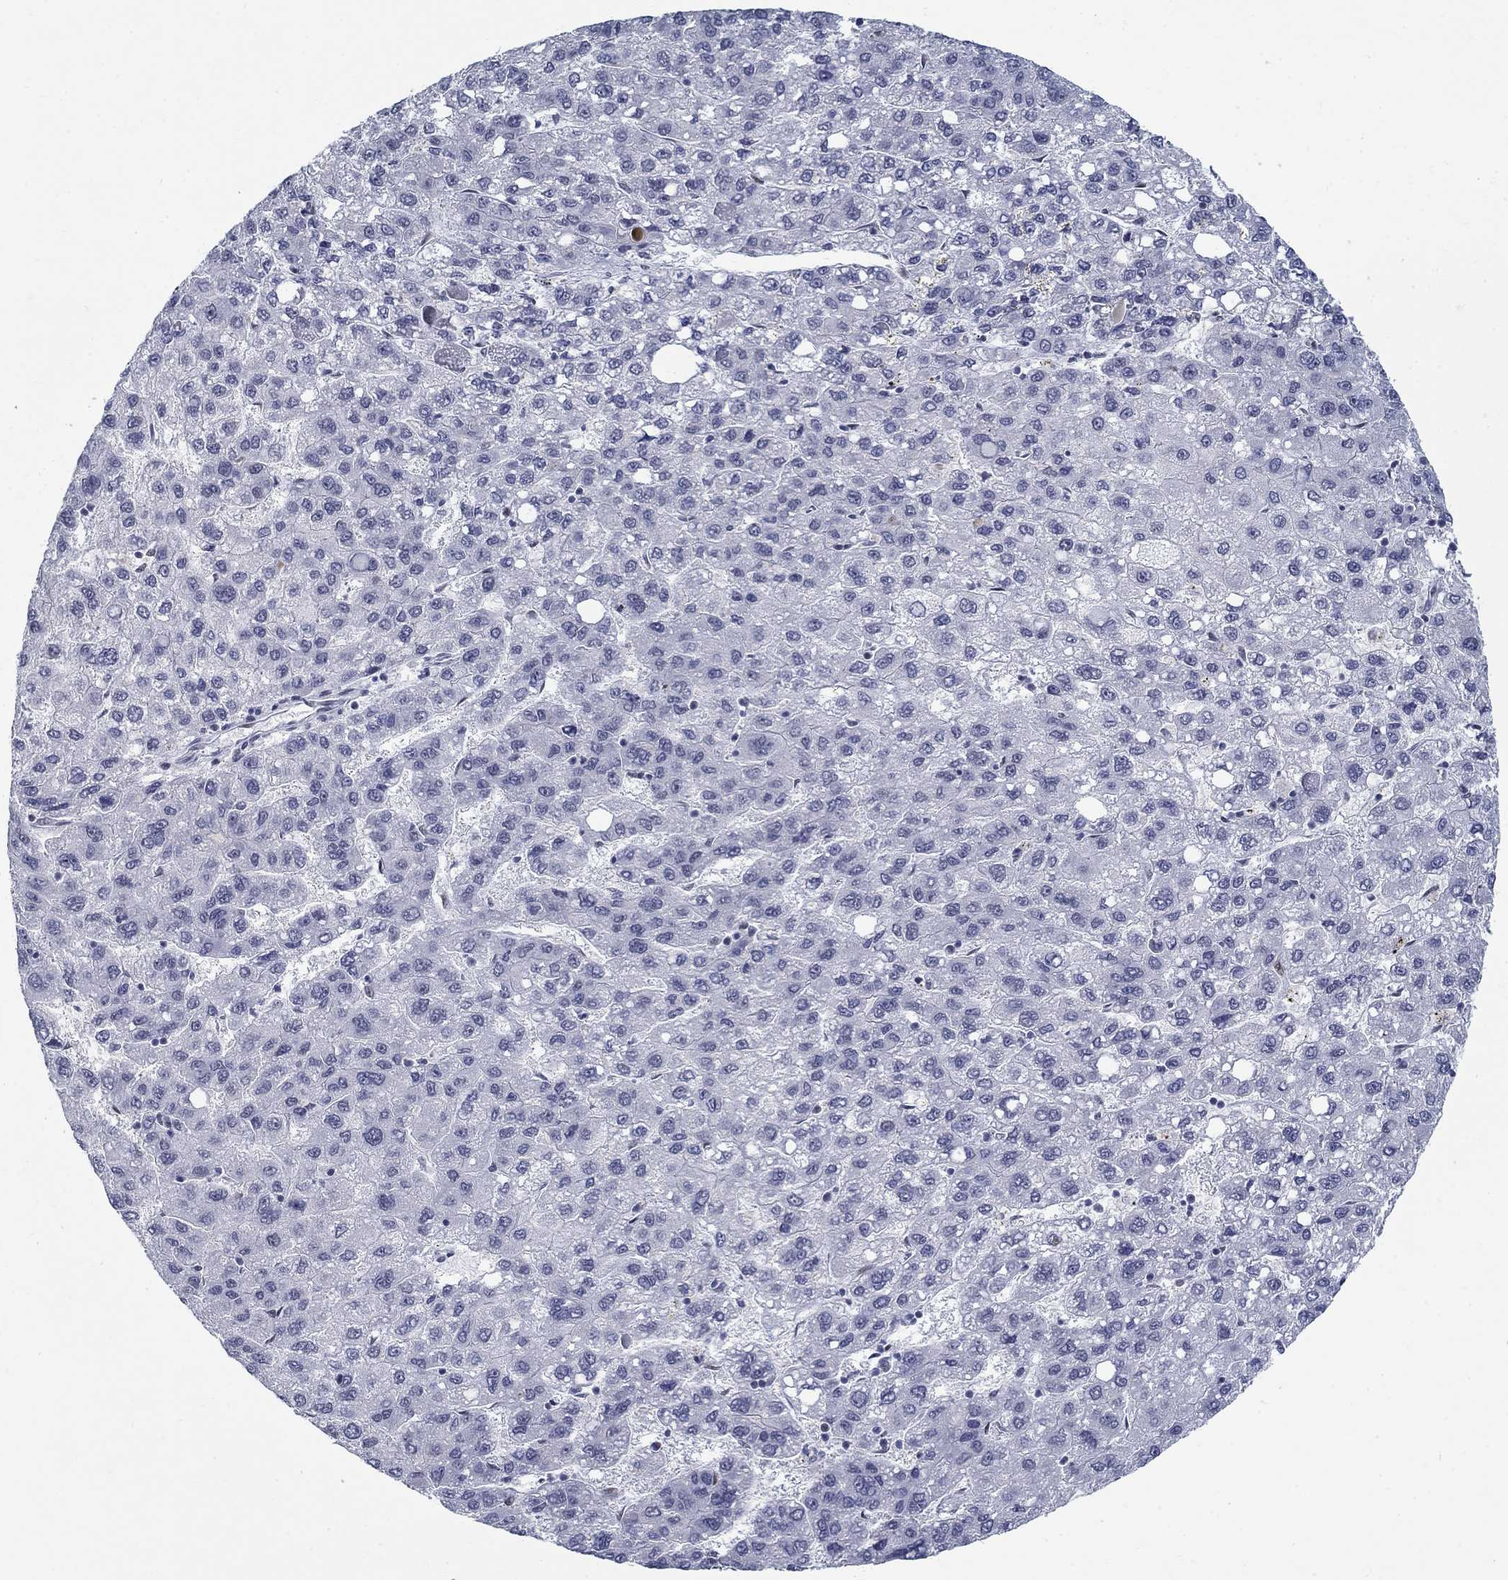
{"staining": {"intensity": "negative", "quantity": "none", "location": "none"}, "tissue": "liver cancer", "cell_type": "Tumor cells", "image_type": "cancer", "snomed": [{"axis": "morphology", "description": "Carcinoma, Hepatocellular, NOS"}, {"axis": "topography", "description": "Liver"}], "caption": "This photomicrograph is of liver cancer (hepatocellular carcinoma) stained with IHC to label a protein in brown with the nuclei are counter-stained blue. There is no staining in tumor cells.", "gene": "BHLHE22", "patient": {"sex": "female", "age": 82}}